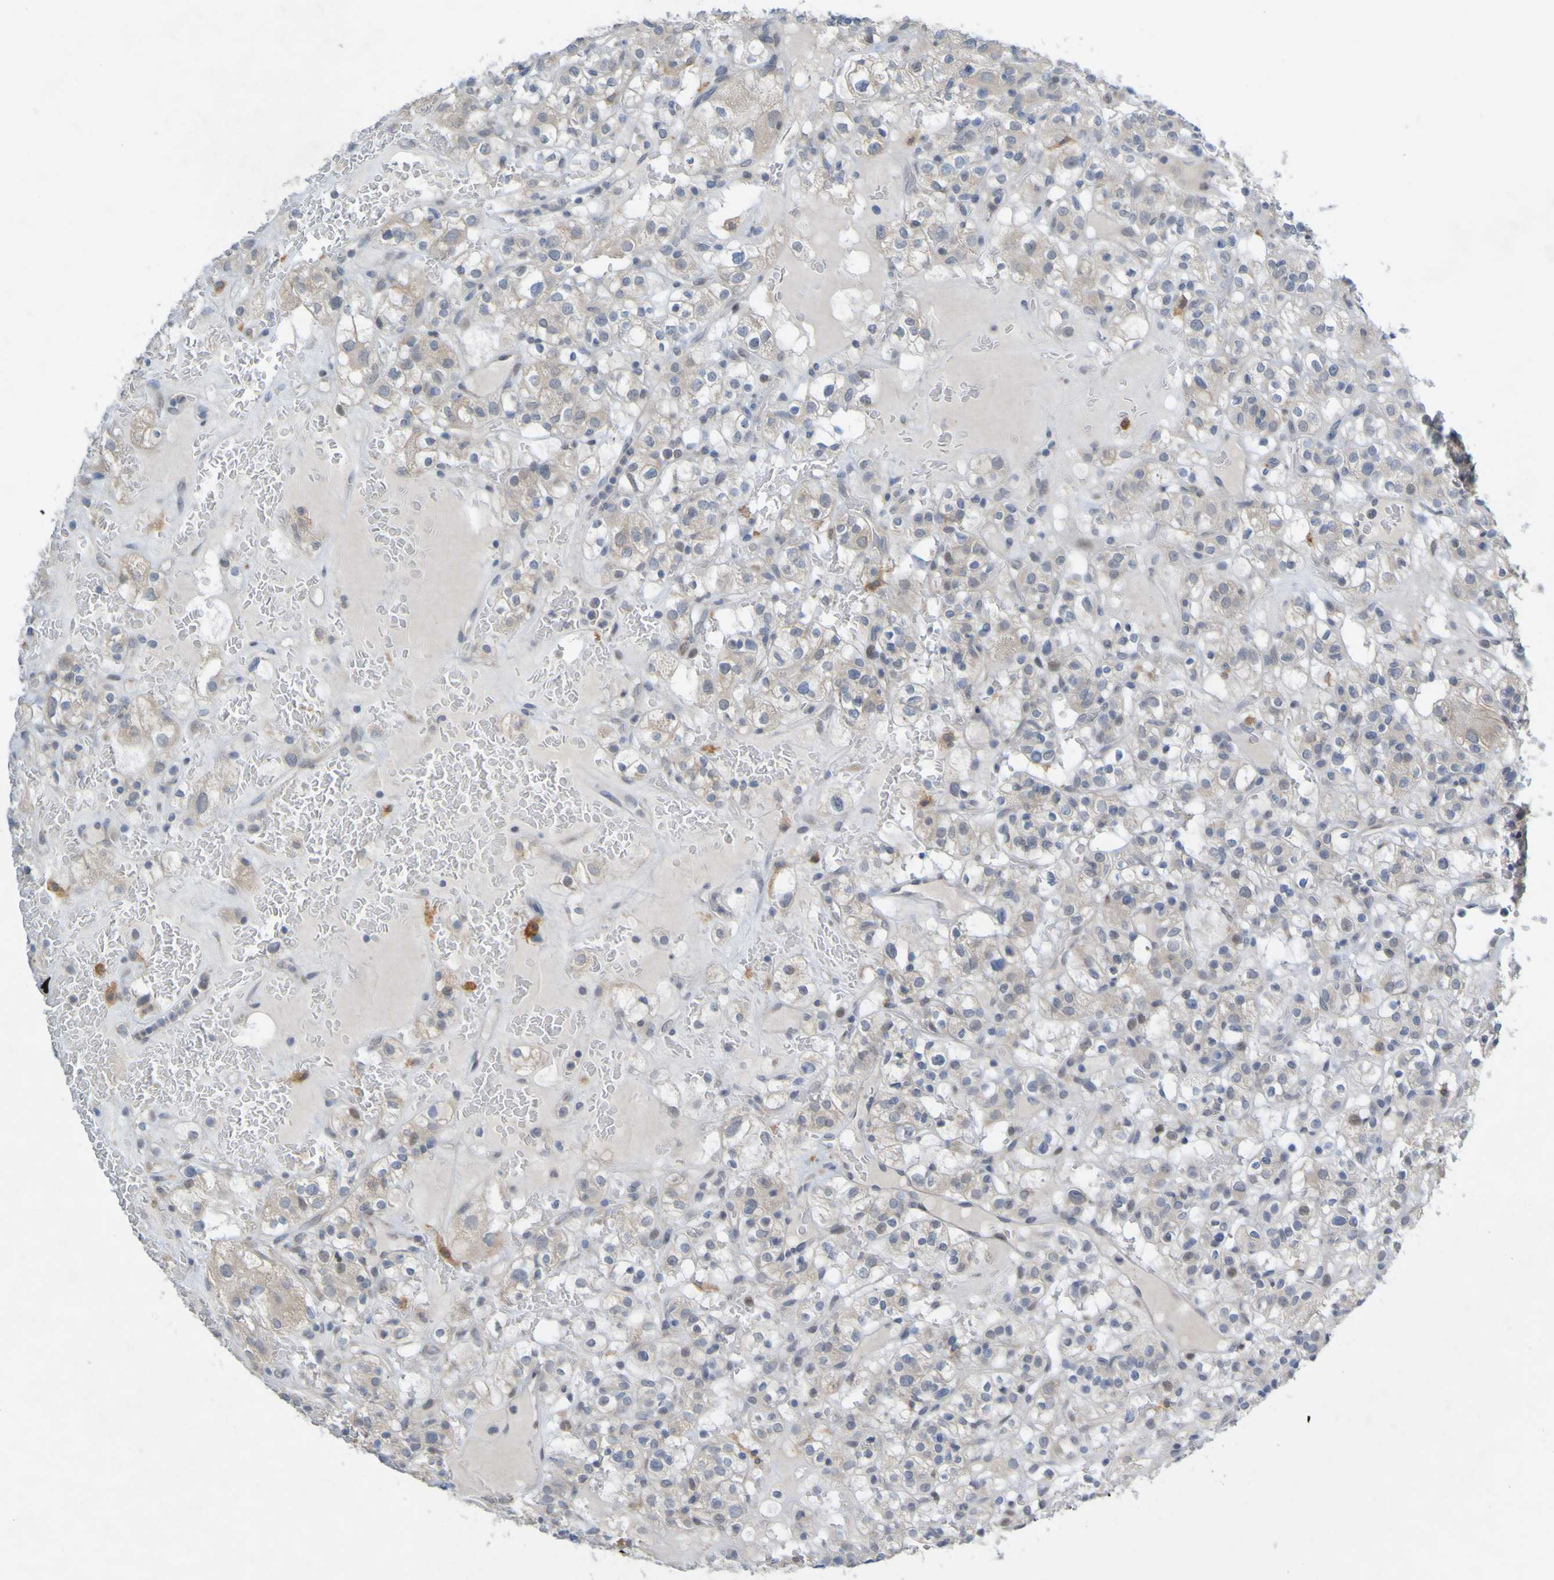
{"staining": {"intensity": "weak", "quantity": "25%-75%", "location": "cytoplasmic/membranous"}, "tissue": "renal cancer", "cell_type": "Tumor cells", "image_type": "cancer", "snomed": [{"axis": "morphology", "description": "Normal tissue, NOS"}, {"axis": "morphology", "description": "Adenocarcinoma, NOS"}, {"axis": "topography", "description": "Kidney"}], "caption": "Protein staining shows weak cytoplasmic/membranous expression in about 25%-75% of tumor cells in renal cancer (adenocarcinoma). (IHC, brightfield microscopy, high magnification).", "gene": "LILRB5", "patient": {"sex": "female", "age": 72}}